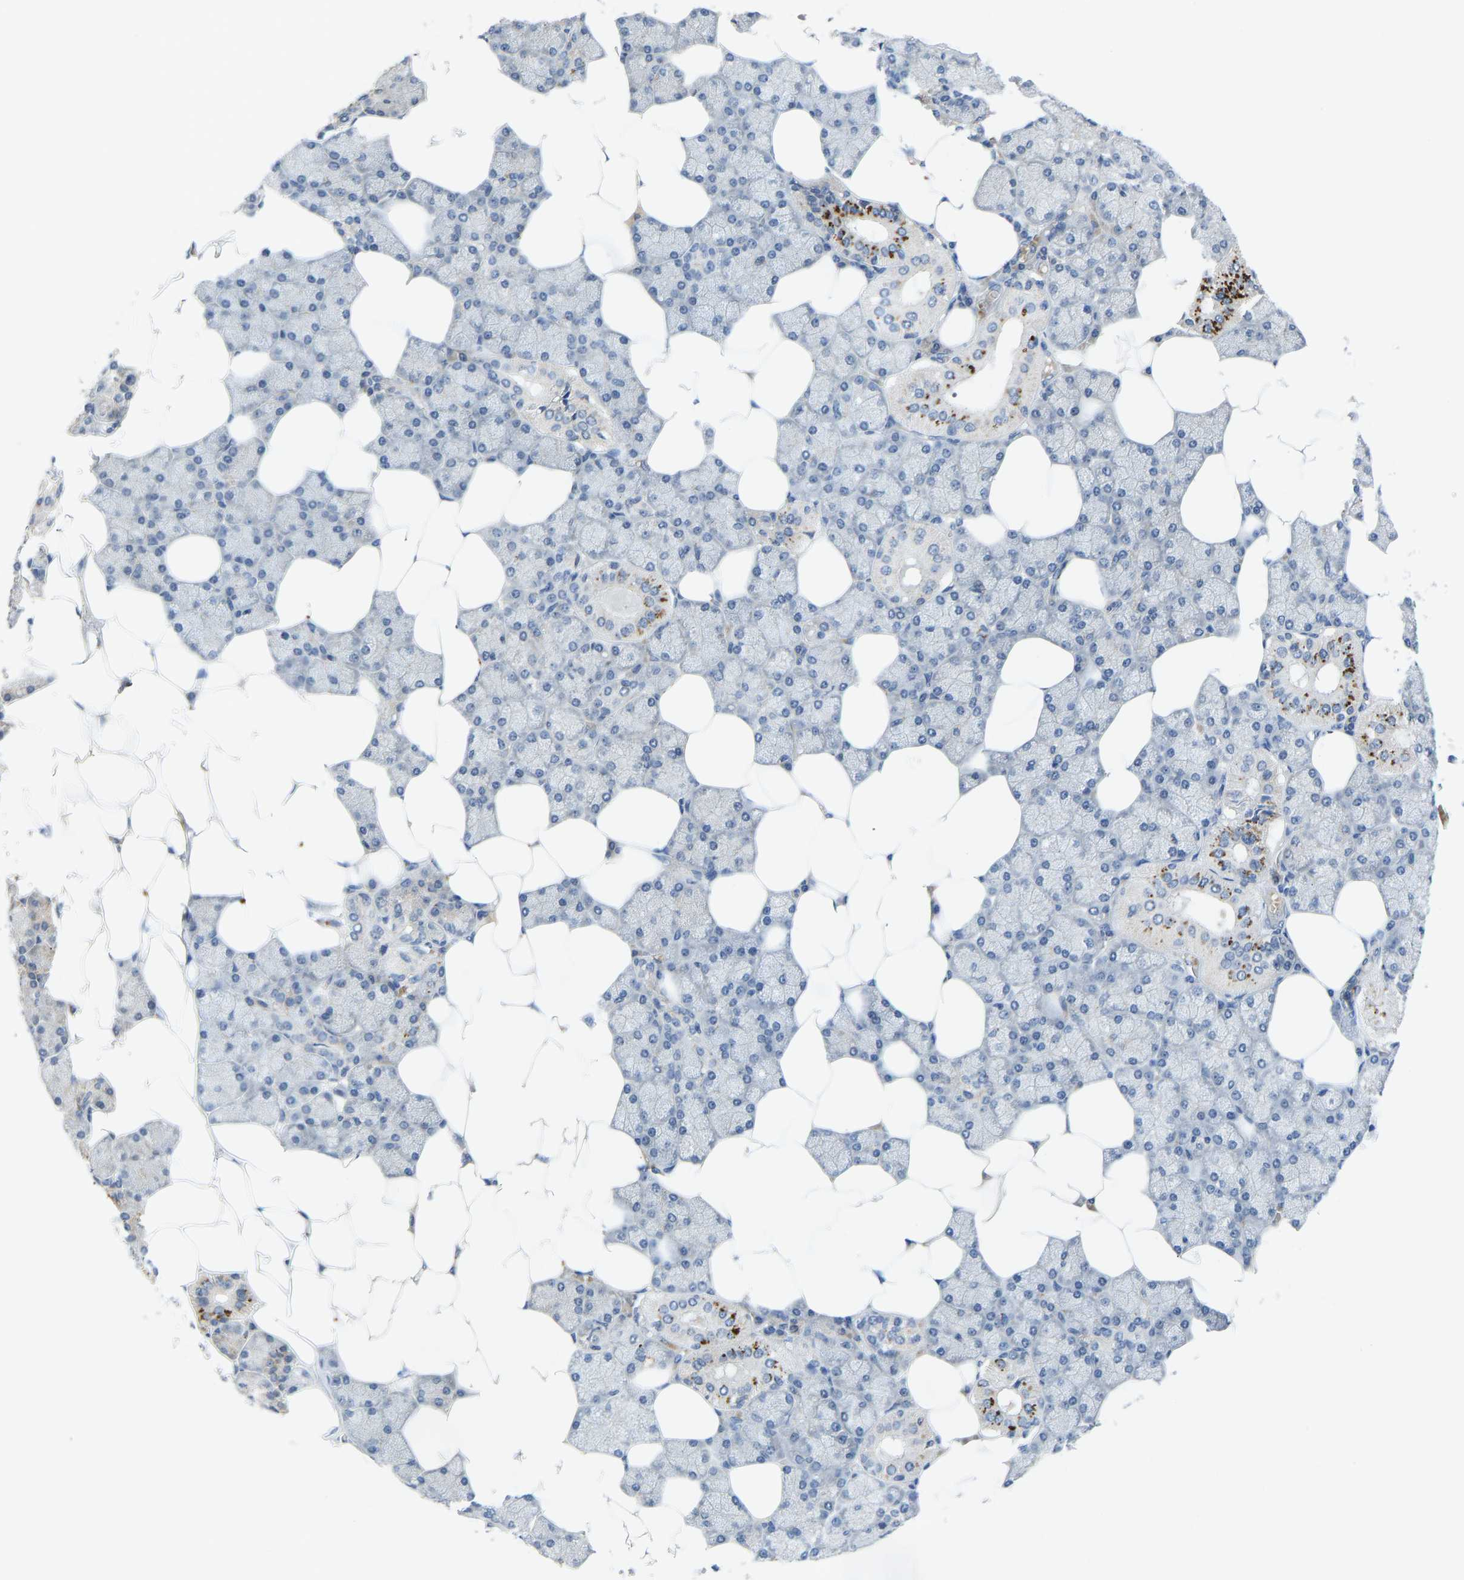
{"staining": {"intensity": "strong", "quantity": "<25%", "location": "cytoplasmic/membranous"}, "tissue": "salivary gland", "cell_type": "Glandular cells", "image_type": "normal", "snomed": [{"axis": "morphology", "description": "Normal tissue, NOS"}, {"axis": "topography", "description": "Salivary gland"}], "caption": "This photomicrograph demonstrates IHC staining of unremarkable human salivary gland, with medium strong cytoplasmic/membranous positivity in about <25% of glandular cells.", "gene": "PDE7A", "patient": {"sex": "male", "age": 62}}